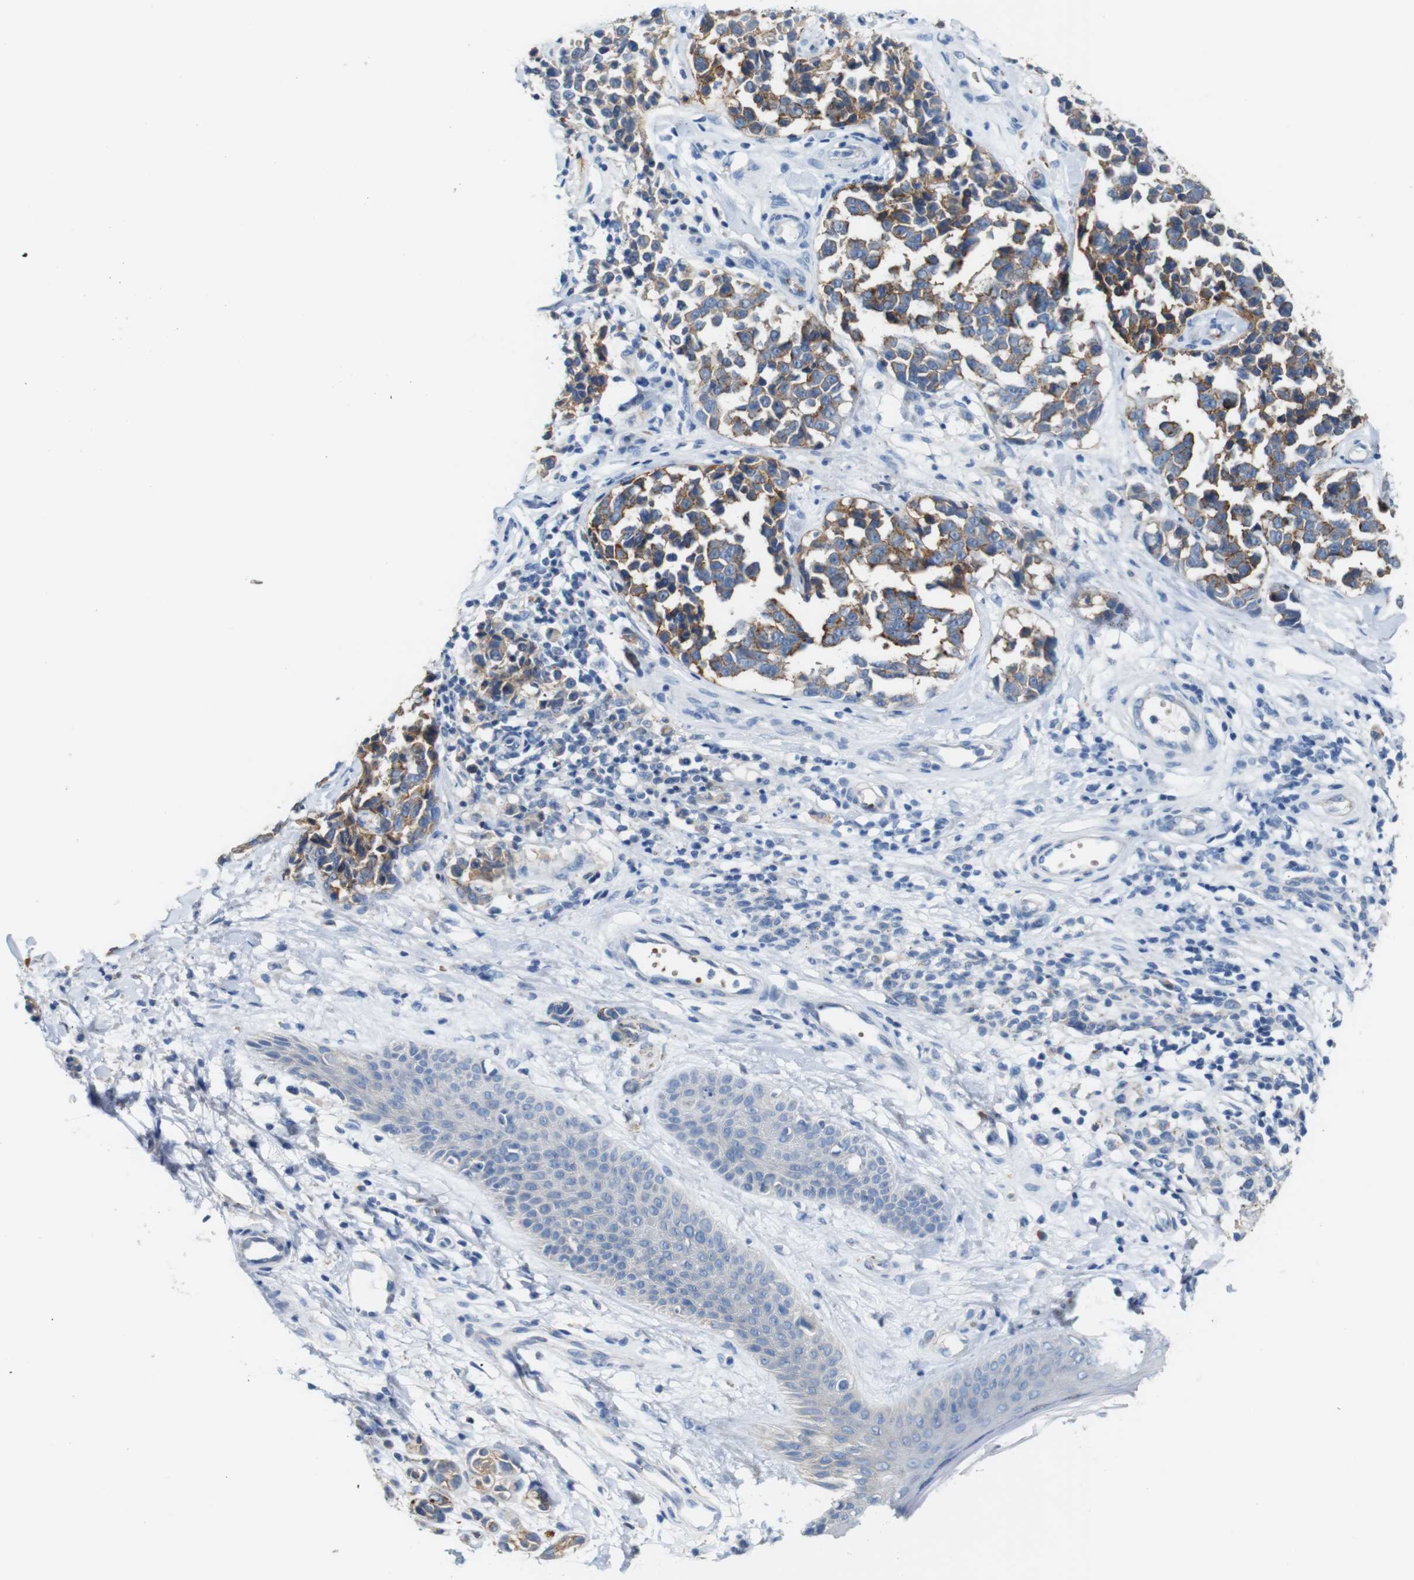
{"staining": {"intensity": "moderate", "quantity": "25%-75%", "location": "cytoplasmic/membranous"}, "tissue": "melanoma", "cell_type": "Tumor cells", "image_type": "cancer", "snomed": [{"axis": "morphology", "description": "Malignant melanoma, NOS"}, {"axis": "topography", "description": "Skin"}], "caption": "Tumor cells demonstrate moderate cytoplasmic/membranous positivity in approximately 25%-75% of cells in melanoma.", "gene": "IGSF8", "patient": {"sex": "female", "age": 64}}